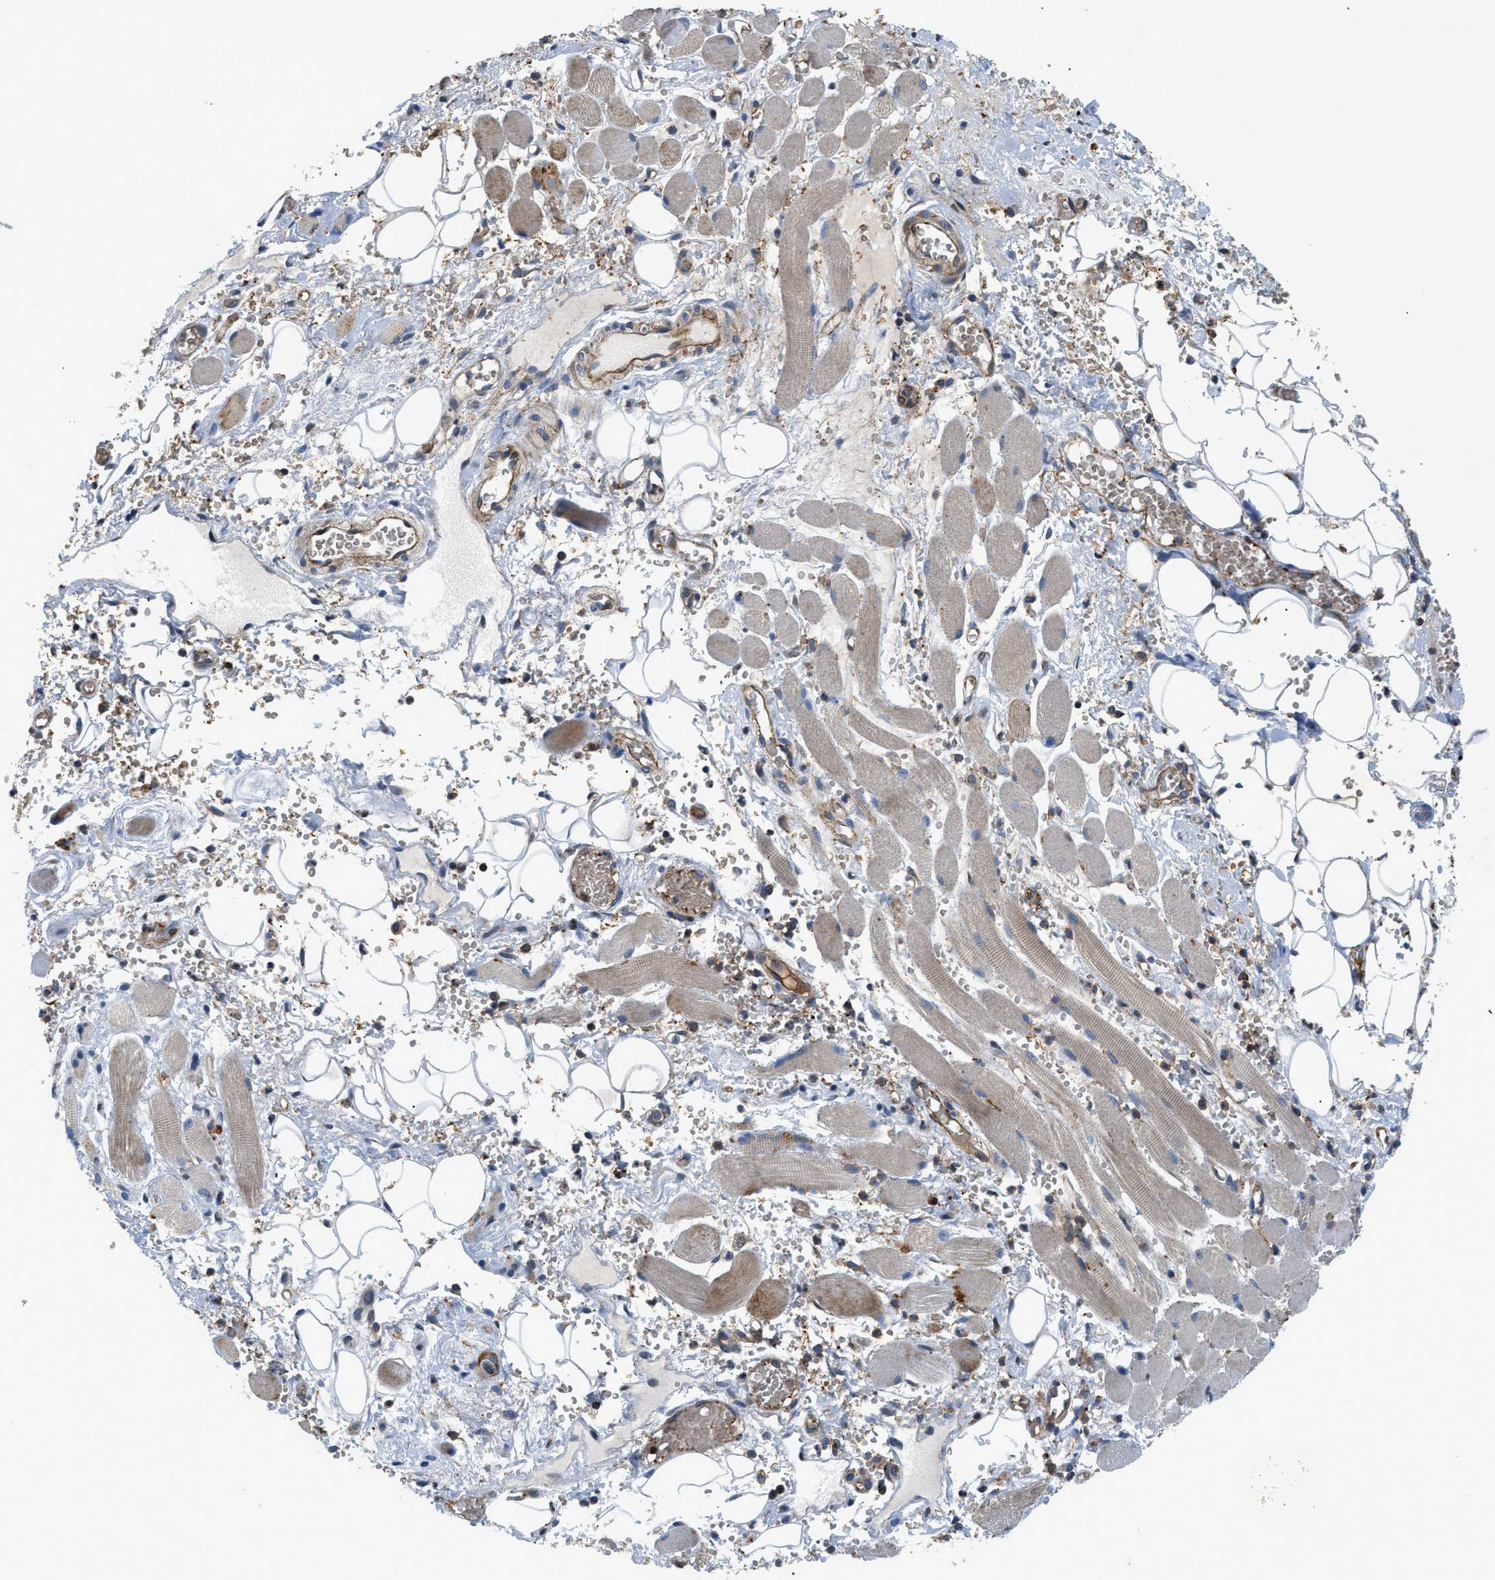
{"staining": {"intensity": "moderate", "quantity": "25%-75%", "location": "cytoplasmic/membranous"}, "tissue": "adipose tissue", "cell_type": "Adipocytes", "image_type": "normal", "snomed": [{"axis": "morphology", "description": "Squamous cell carcinoma, NOS"}, {"axis": "topography", "description": "Oral tissue"}, {"axis": "topography", "description": "Head-Neck"}], "caption": "Adipose tissue stained with IHC demonstrates moderate cytoplasmic/membranous positivity in approximately 25%-75% of adipocytes. (Stains: DAB in brown, nuclei in blue, Microscopy: brightfield microscopy at high magnification).", "gene": "DHODH", "patient": {"sex": "female", "age": 50}}